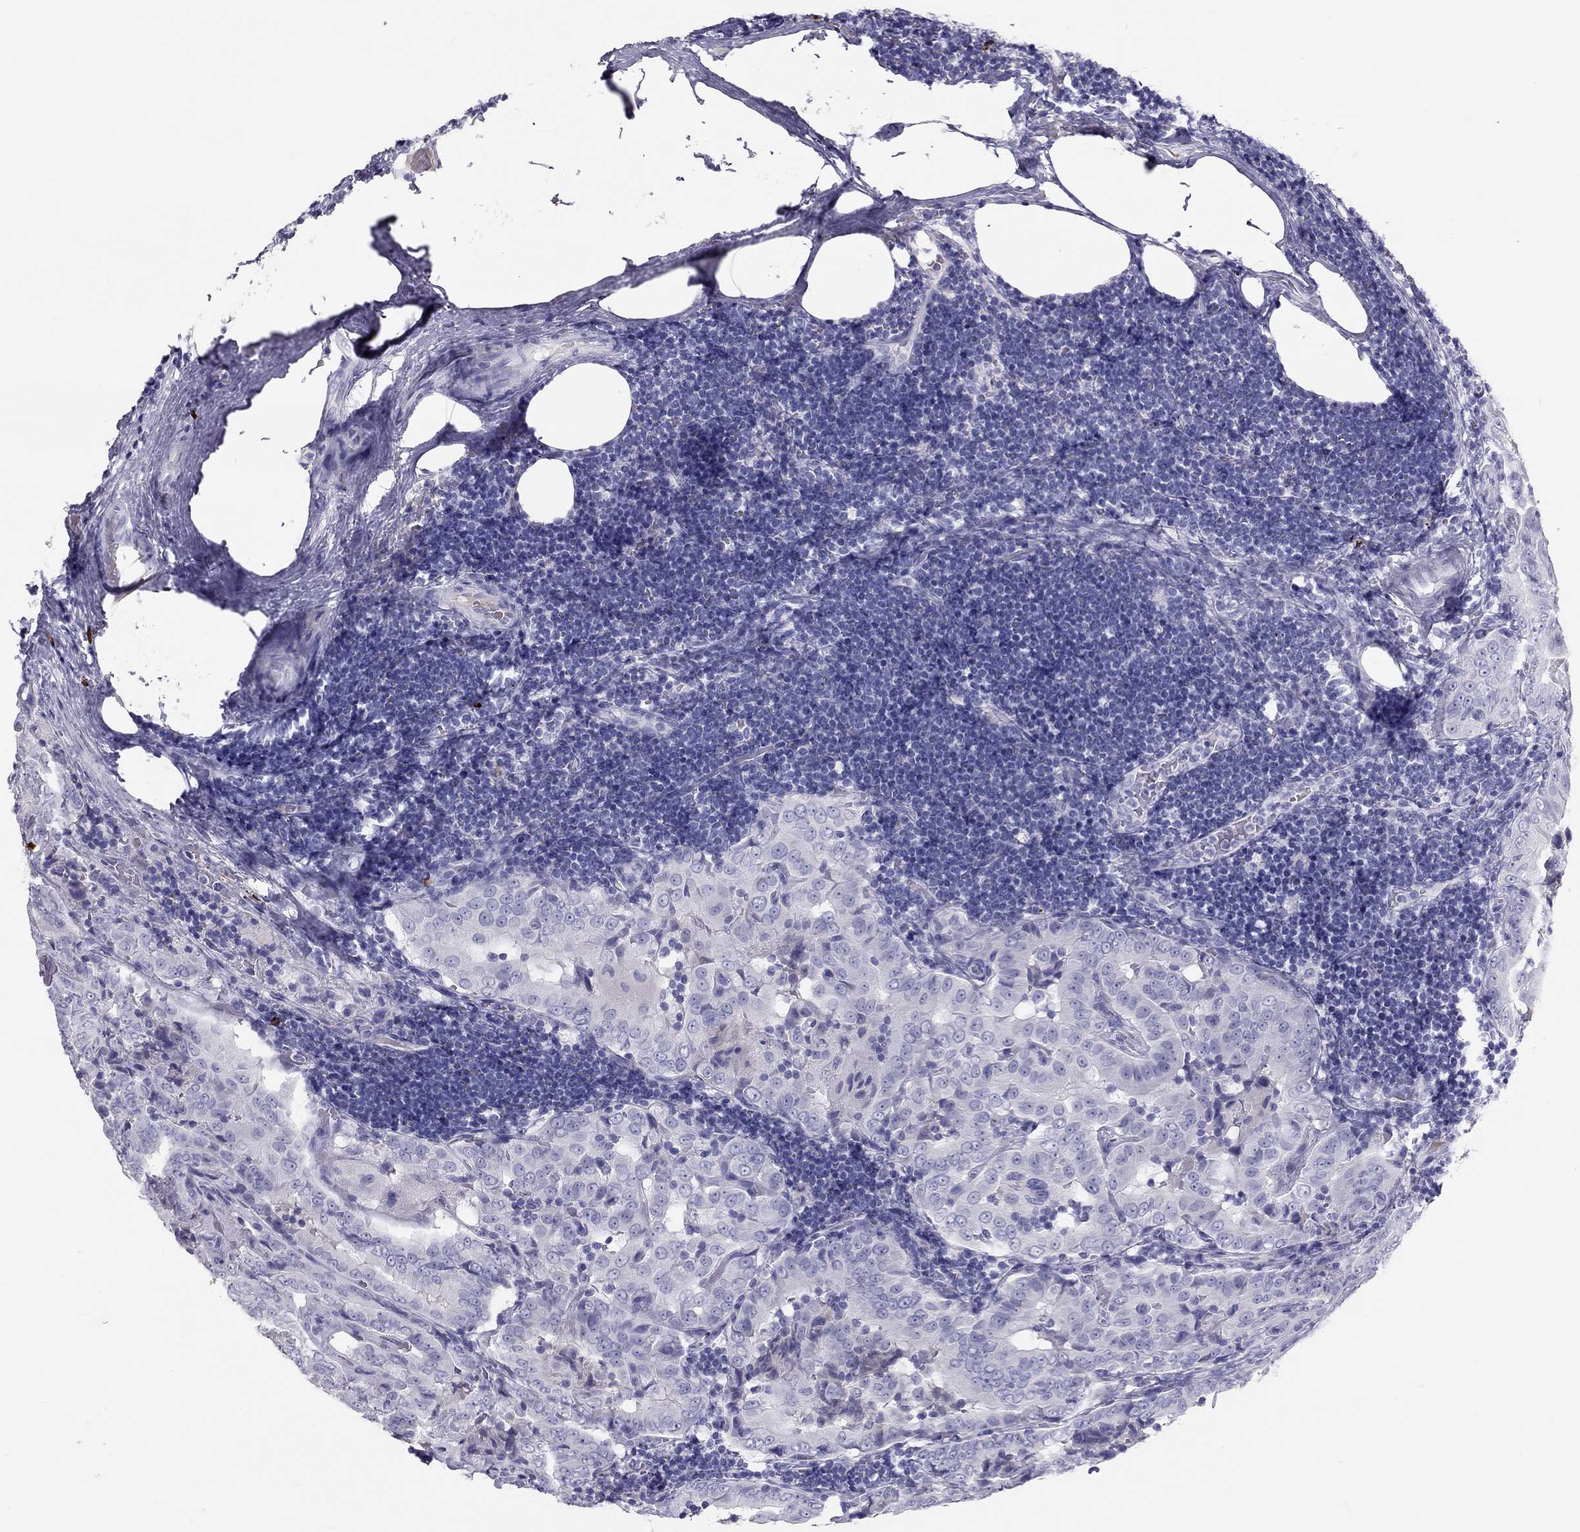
{"staining": {"intensity": "negative", "quantity": "none", "location": "none"}, "tissue": "thyroid cancer", "cell_type": "Tumor cells", "image_type": "cancer", "snomed": [{"axis": "morphology", "description": "Papillary adenocarcinoma, NOS"}, {"axis": "topography", "description": "Thyroid gland"}], "caption": "Tumor cells show no significant staining in papillary adenocarcinoma (thyroid). The staining is performed using DAB (3,3'-diaminobenzidine) brown chromogen with nuclei counter-stained in using hematoxylin.", "gene": "KLRG1", "patient": {"sex": "male", "age": 61}}